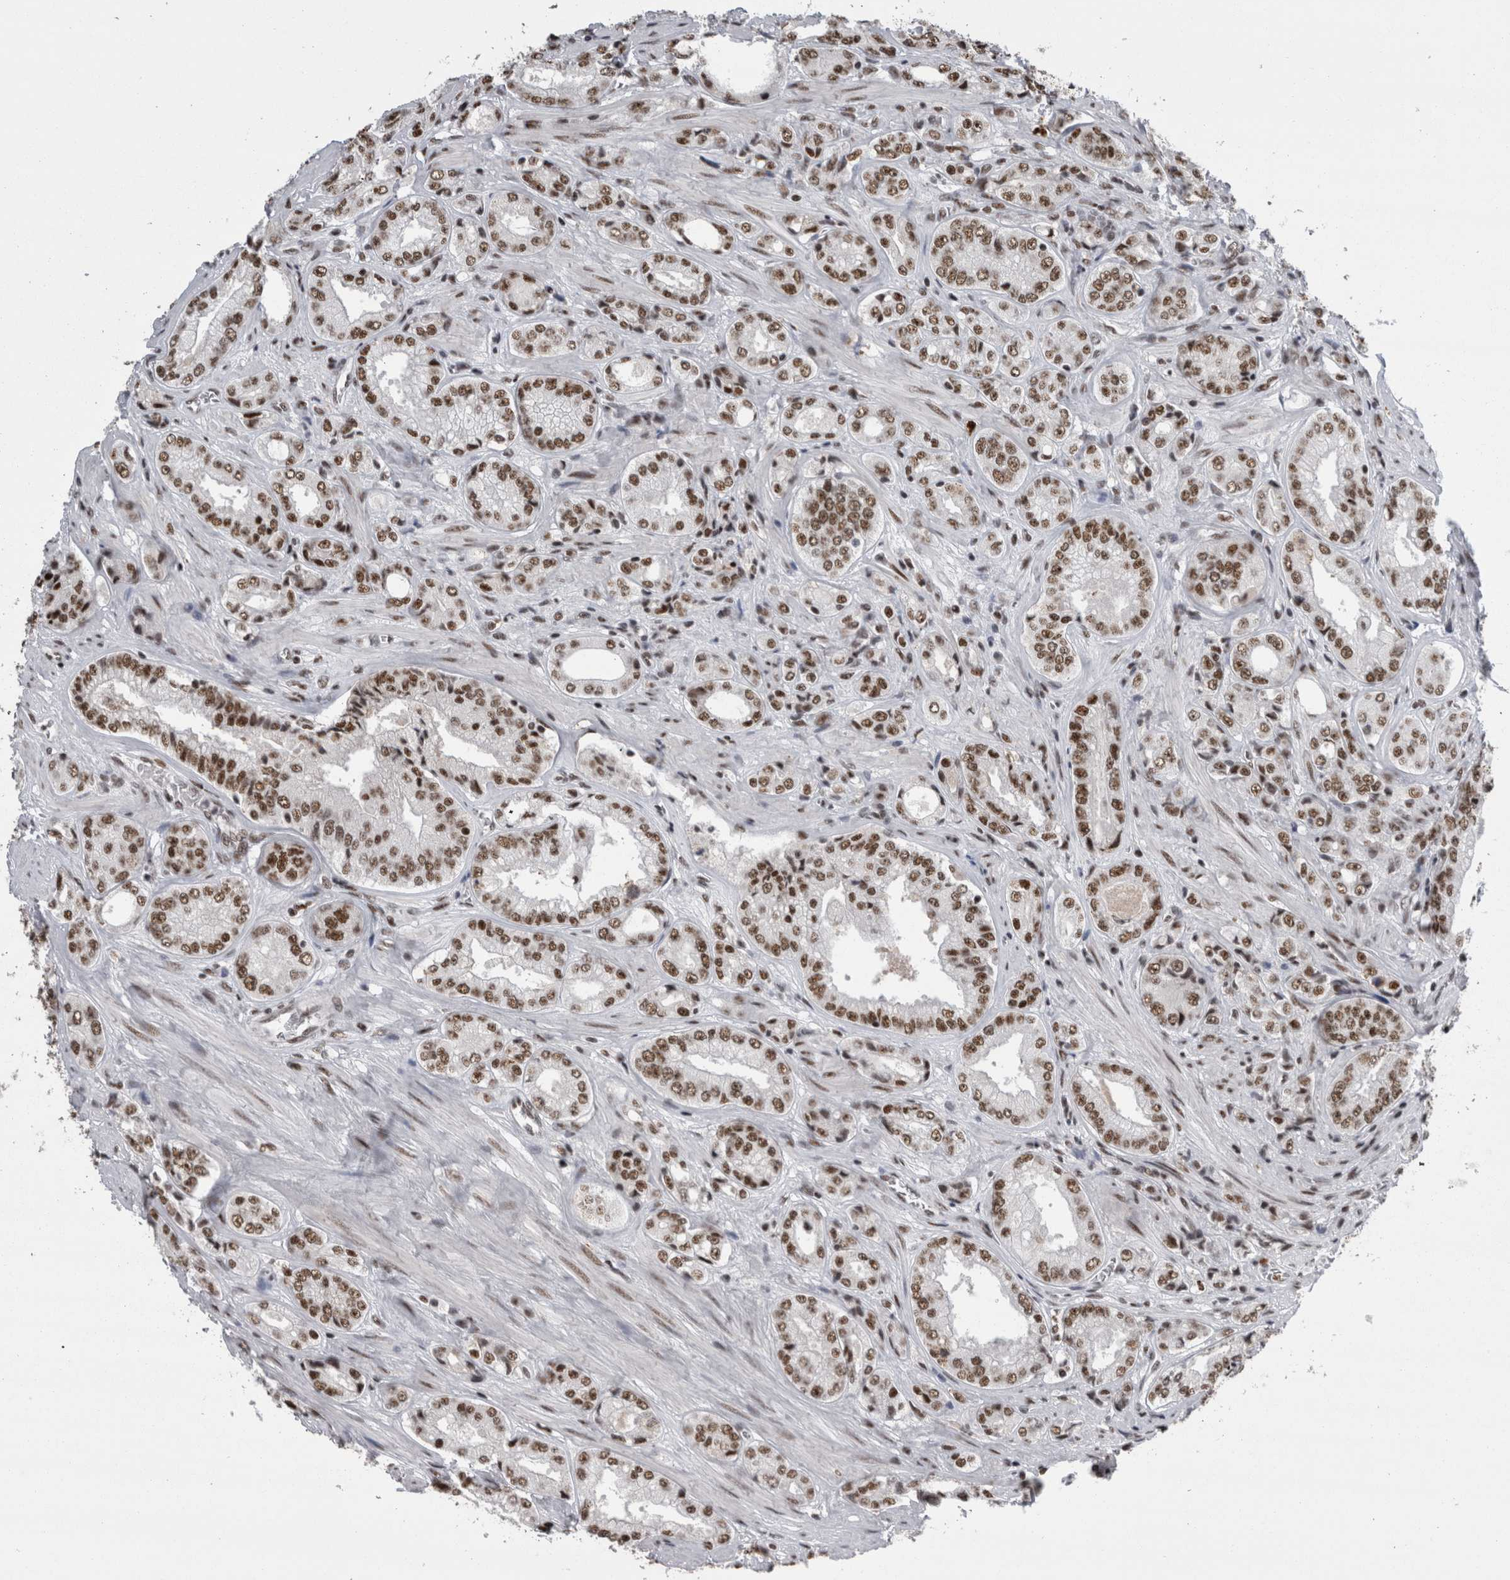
{"staining": {"intensity": "moderate", "quantity": ">75%", "location": "nuclear"}, "tissue": "prostate cancer", "cell_type": "Tumor cells", "image_type": "cancer", "snomed": [{"axis": "morphology", "description": "Adenocarcinoma, High grade"}, {"axis": "topography", "description": "Prostate"}], "caption": "Protein expression analysis of prostate cancer (high-grade adenocarcinoma) exhibits moderate nuclear staining in about >75% of tumor cells.", "gene": "SNRNP40", "patient": {"sex": "male", "age": 61}}